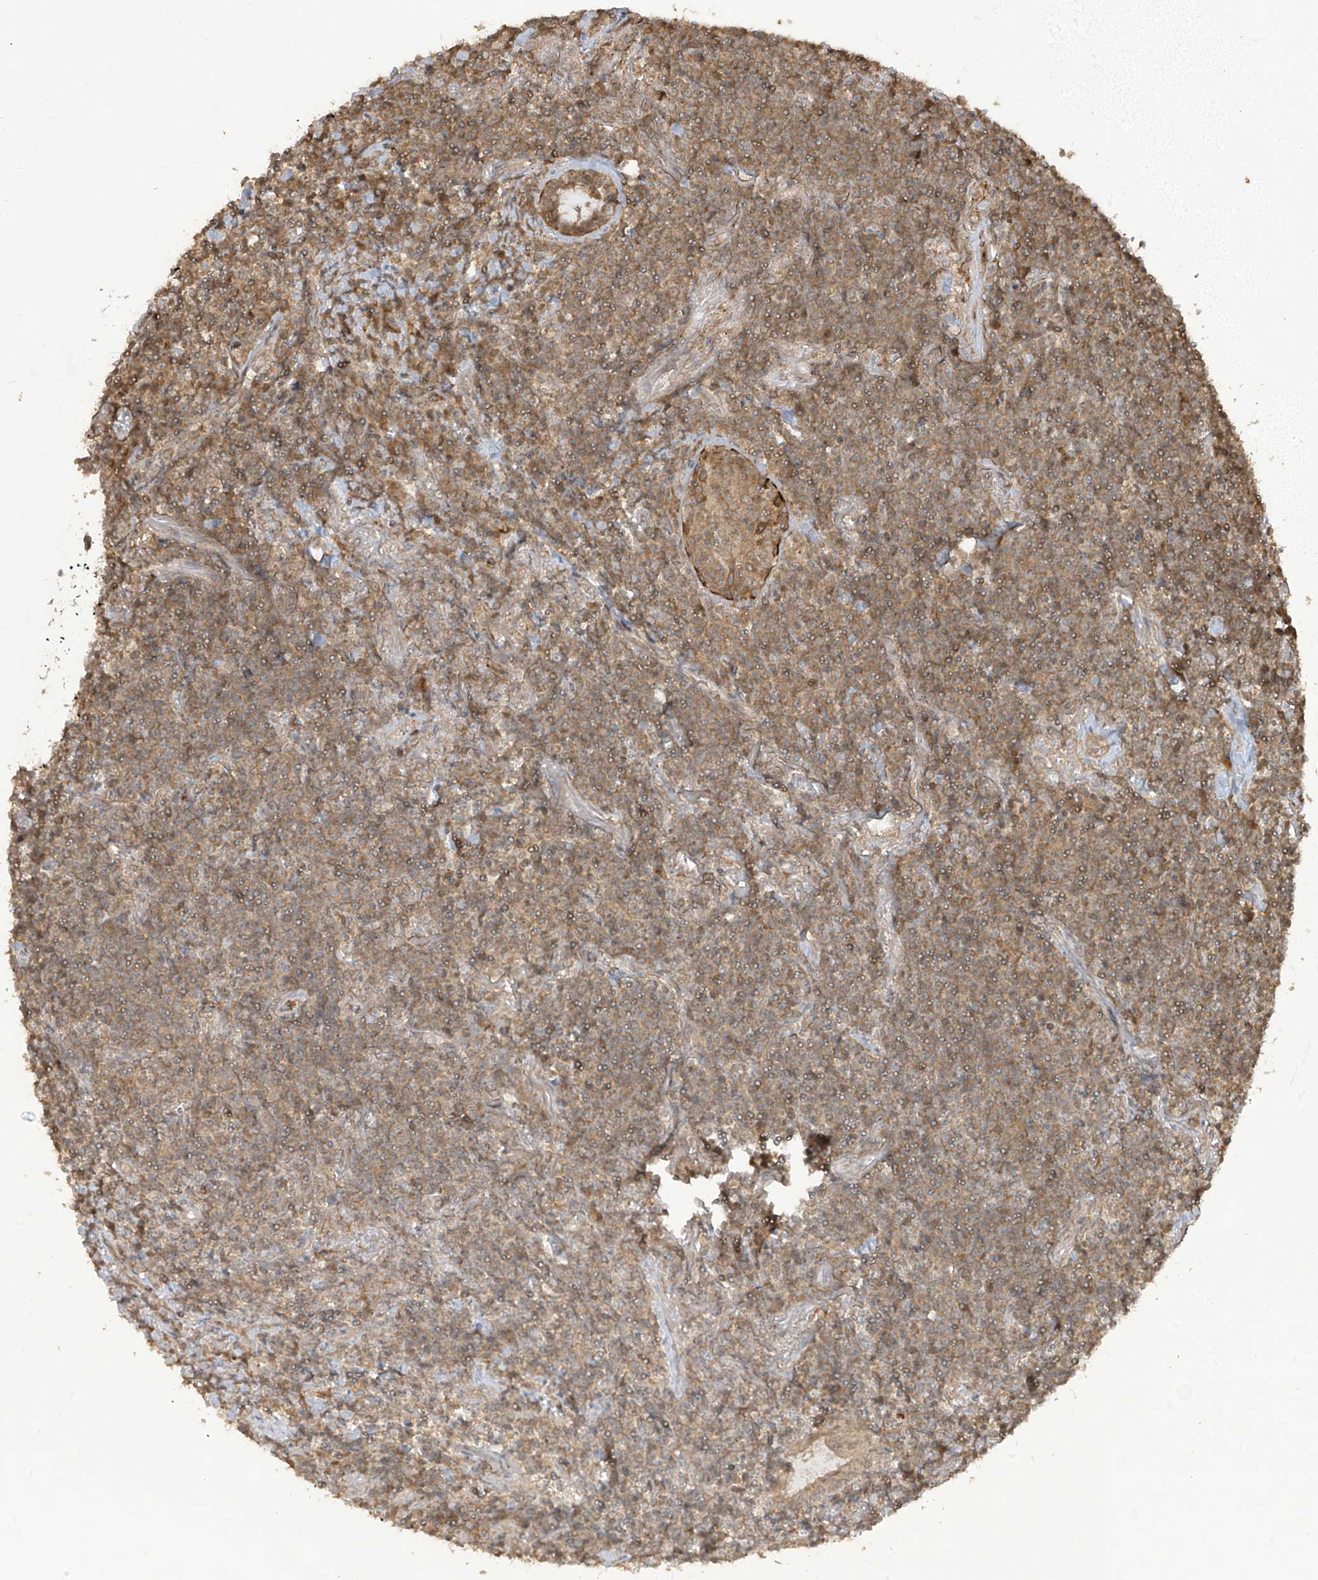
{"staining": {"intensity": "moderate", "quantity": ">75%", "location": "cytoplasmic/membranous,nuclear"}, "tissue": "lymphoma", "cell_type": "Tumor cells", "image_type": "cancer", "snomed": [{"axis": "morphology", "description": "Malignant lymphoma, non-Hodgkin's type, Low grade"}, {"axis": "topography", "description": "Lung"}], "caption": "This is a micrograph of immunohistochemistry (IHC) staining of low-grade malignant lymphoma, non-Hodgkin's type, which shows moderate positivity in the cytoplasmic/membranous and nuclear of tumor cells.", "gene": "CARF", "patient": {"sex": "female", "age": 71}}